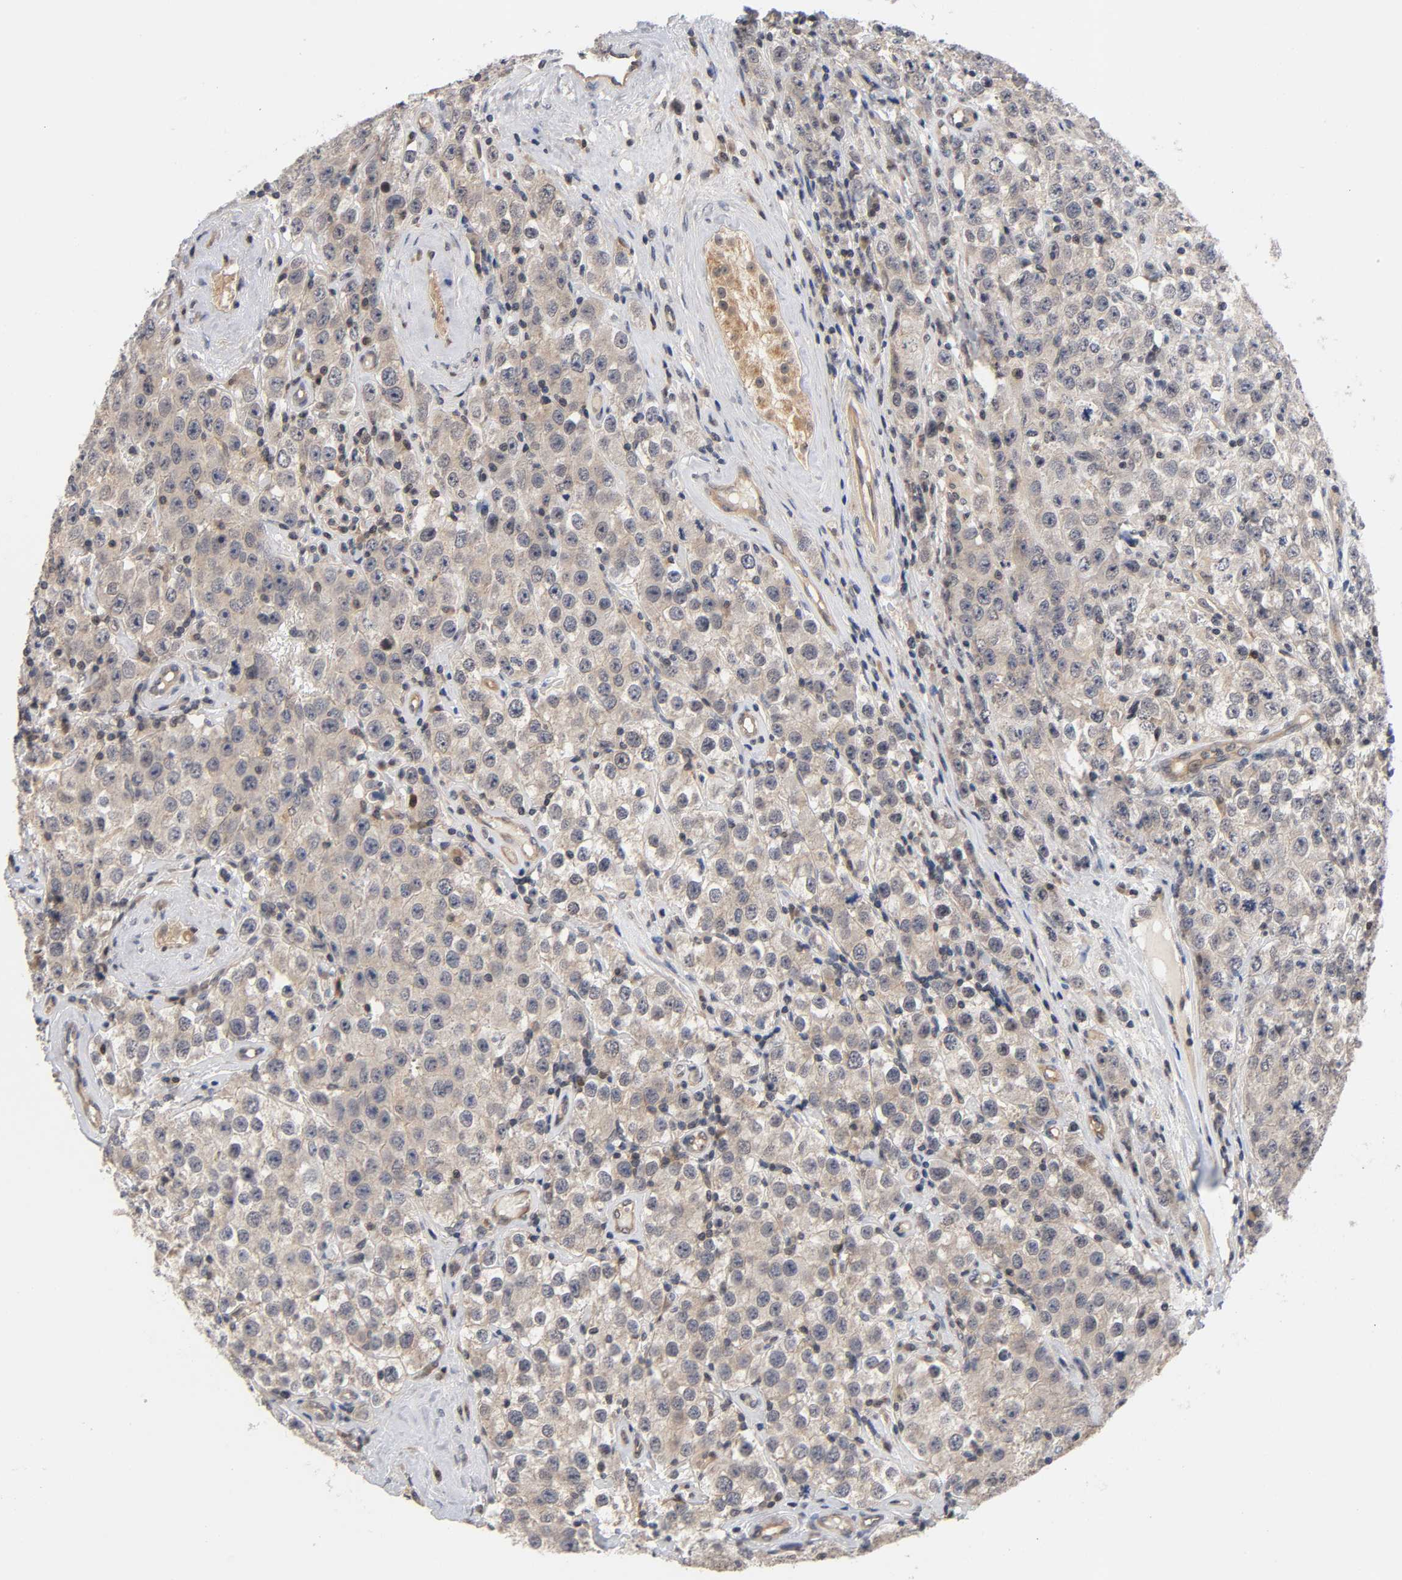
{"staining": {"intensity": "weak", "quantity": ">75%", "location": "cytoplasmic/membranous"}, "tissue": "testis cancer", "cell_type": "Tumor cells", "image_type": "cancer", "snomed": [{"axis": "morphology", "description": "Seminoma, NOS"}, {"axis": "topography", "description": "Testis"}], "caption": "Immunohistochemistry (DAB (3,3'-diaminobenzidine)) staining of human testis cancer demonstrates weak cytoplasmic/membranous protein staining in approximately >75% of tumor cells.", "gene": "PRKAB1", "patient": {"sex": "male", "age": 52}}